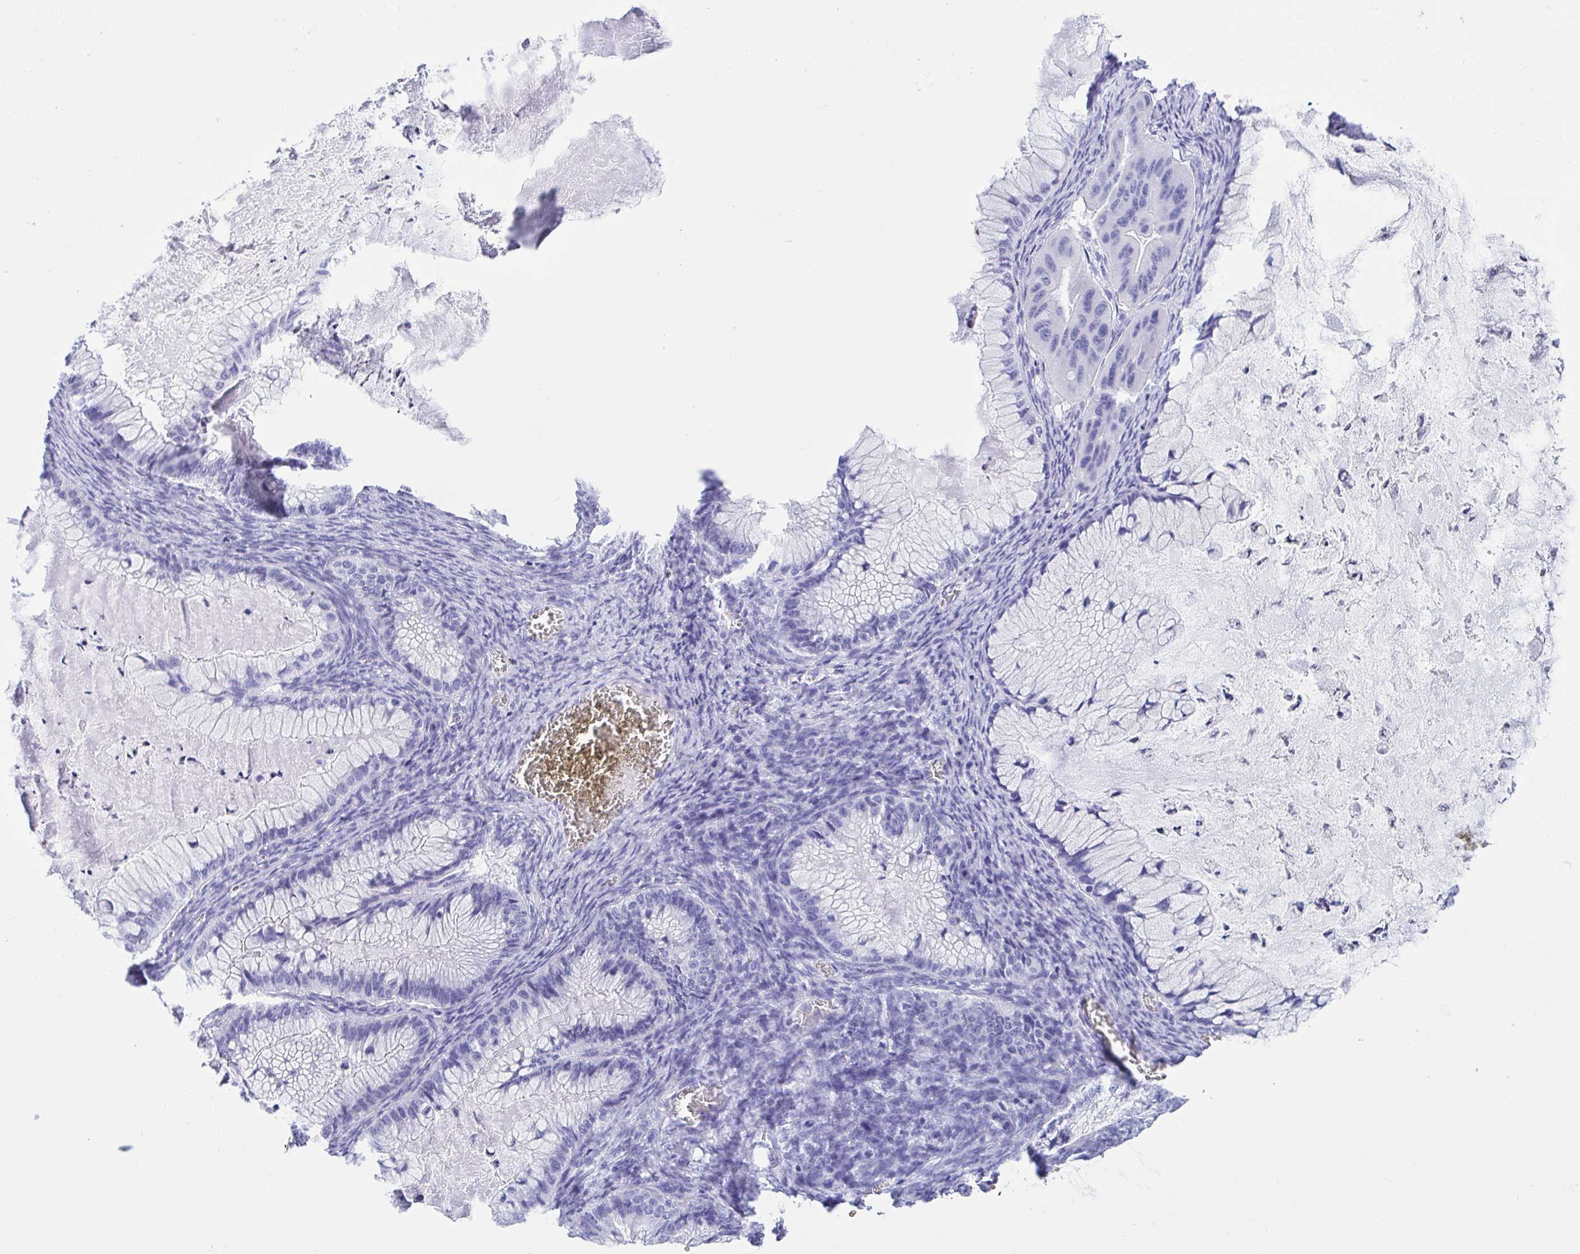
{"staining": {"intensity": "negative", "quantity": "none", "location": "none"}, "tissue": "ovarian cancer", "cell_type": "Tumor cells", "image_type": "cancer", "snomed": [{"axis": "morphology", "description": "Cystadenocarcinoma, mucinous, NOS"}, {"axis": "topography", "description": "Ovary"}], "caption": "The immunohistochemistry (IHC) photomicrograph has no significant positivity in tumor cells of ovarian mucinous cystadenocarcinoma tissue.", "gene": "ANK1", "patient": {"sex": "female", "age": 72}}